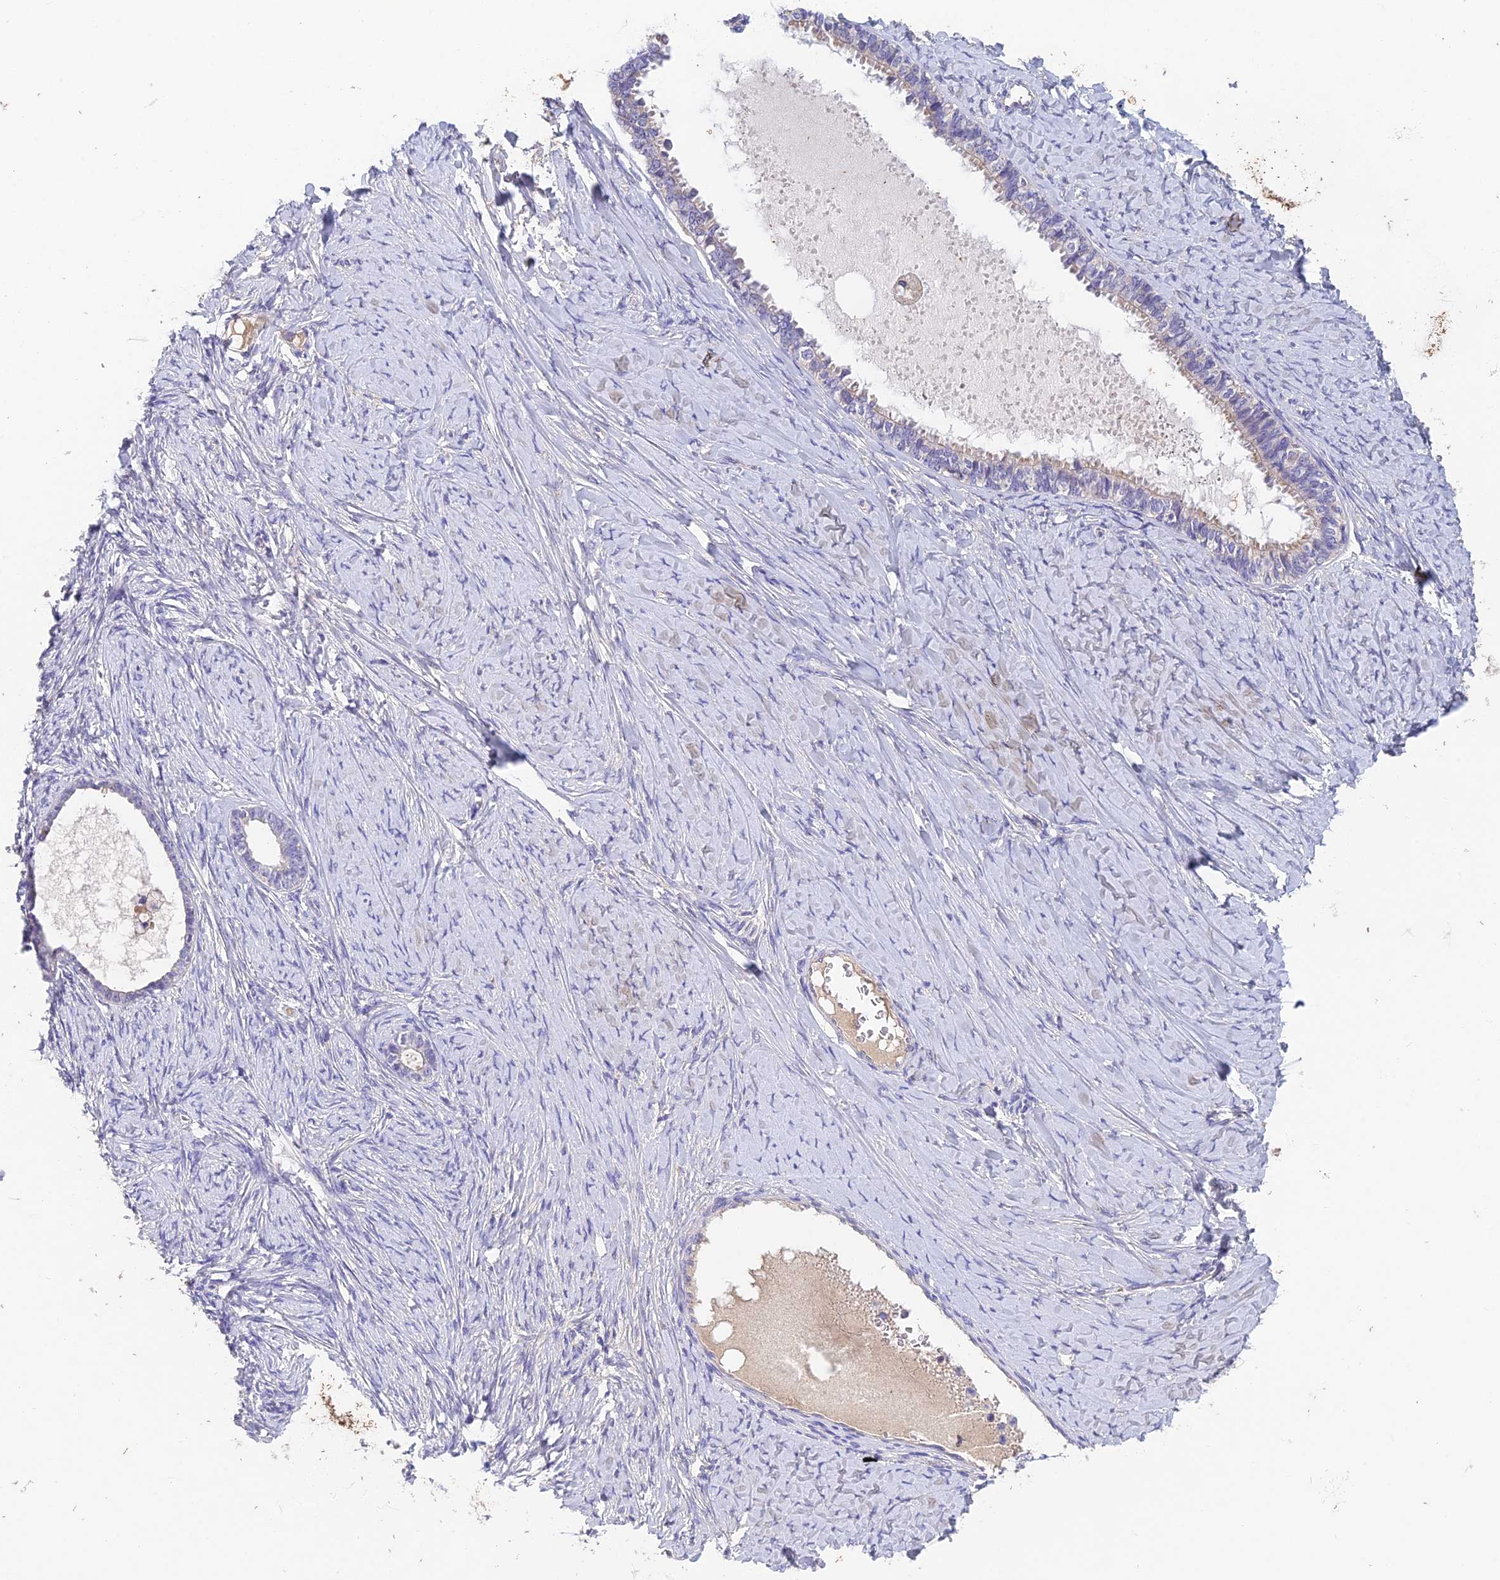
{"staining": {"intensity": "negative", "quantity": "none", "location": "none"}, "tissue": "ovarian cancer", "cell_type": "Tumor cells", "image_type": "cancer", "snomed": [{"axis": "morphology", "description": "Cystadenocarcinoma, serous, NOS"}, {"axis": "topography", "description": "Ovary"}], "caption": "The photomicrograph exhibits no staining of tumor cells in ovarian cancer (serous cystadenocarcinoma).", "gene": "ADAMTS13", "patient": {"sex": "female", "age": 79}}